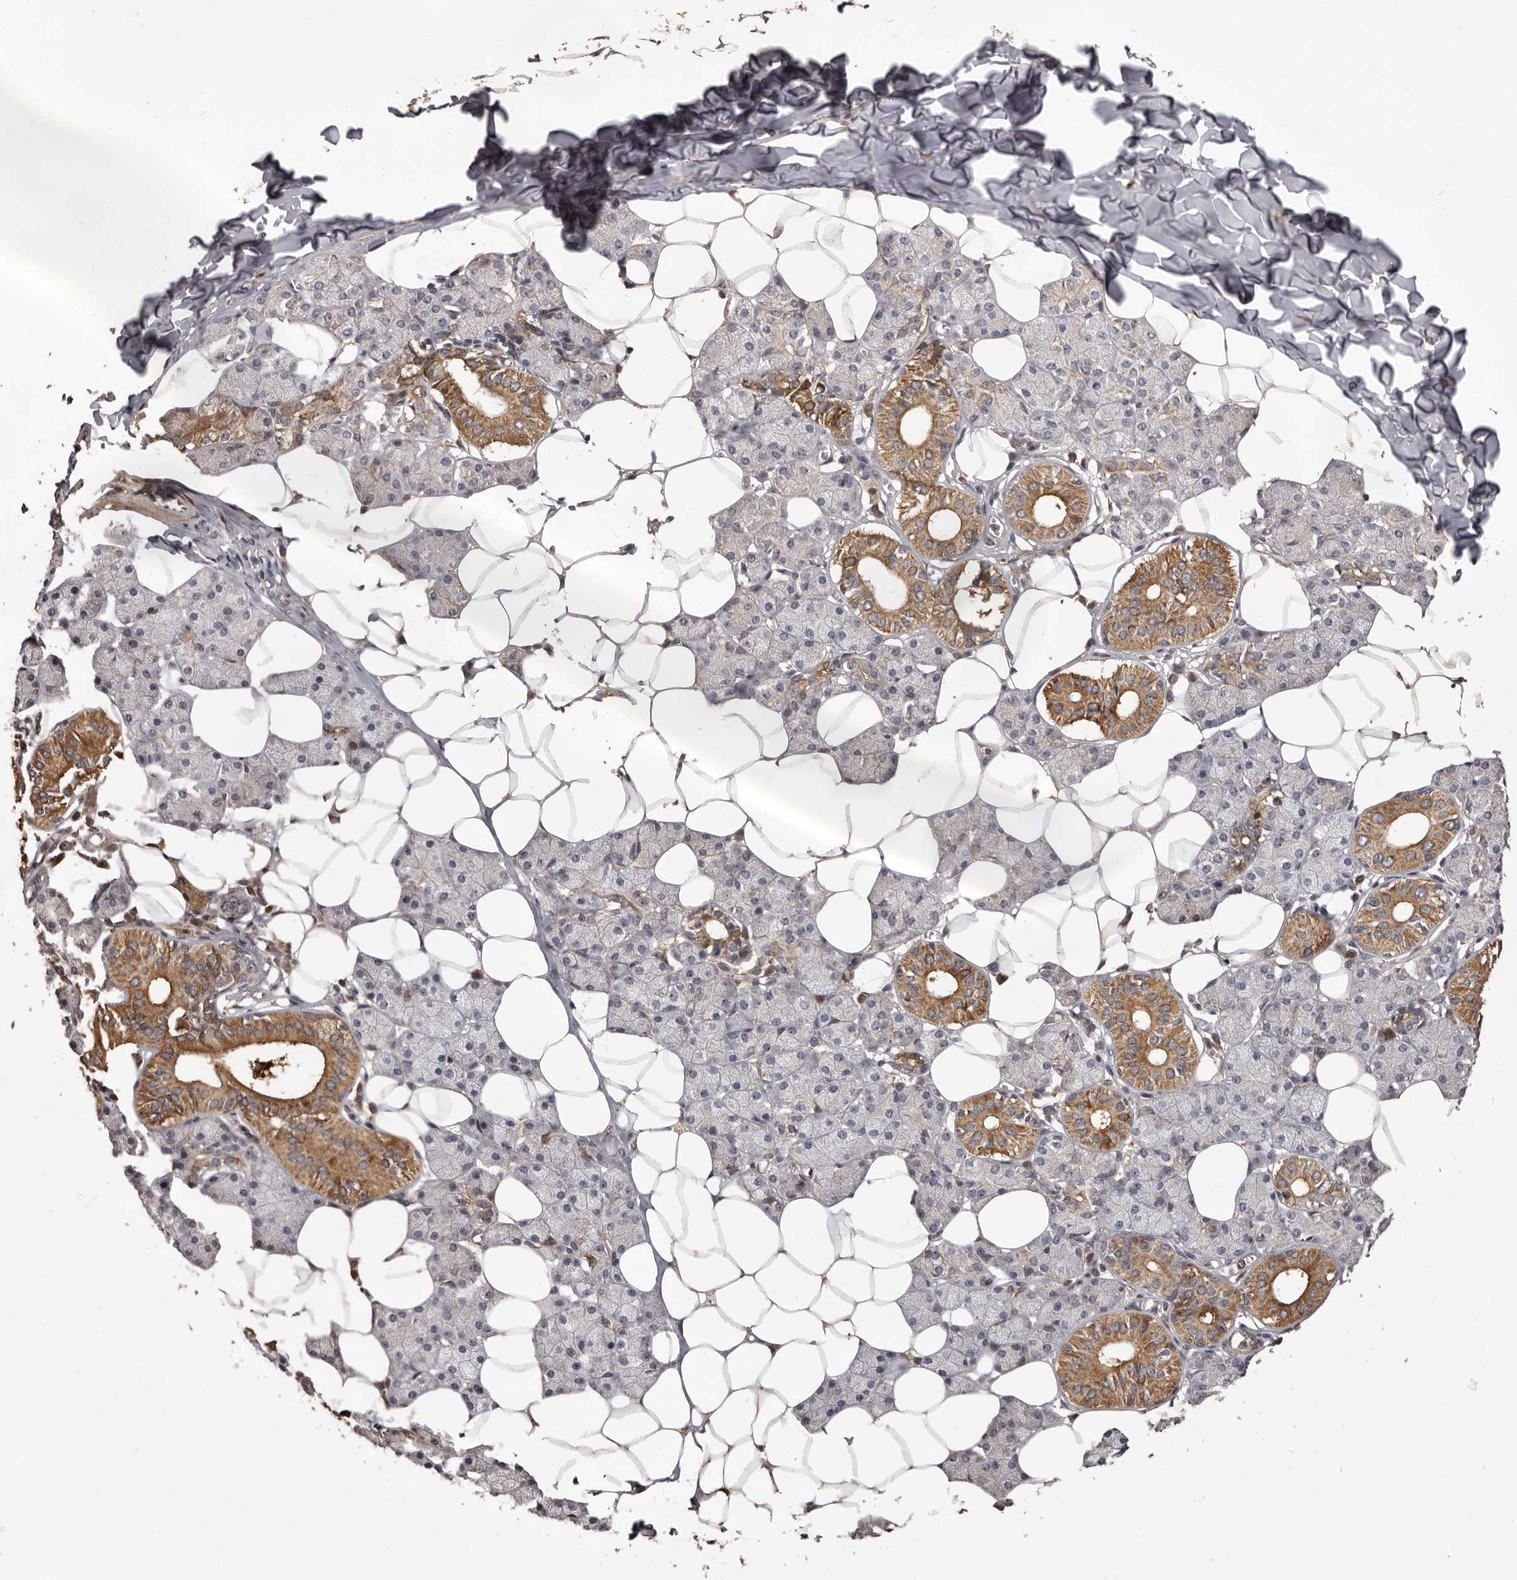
{"staining": {"intensity": "moderate", "quantity": "<25%", "location": "cytoplasmic/membranous"}, "tissue": "salivary gland", "cell_type": "Glandular cells", "image_type": "normal", "snomed": [{"axis": "morphology", "description": "Normal tissue, NOS"}, {"axis": "topography", "description": "Salivary gland"}], "caption": "A high-resolution micrograph shows immunohistochemistry staining of normal salivary gland, which displays moderate cytoplasmic/membranous staining in approximately <25% of glandular cells.", "gene": "ZCCHC7", "patient": {"sex": "female", "age": 33}}